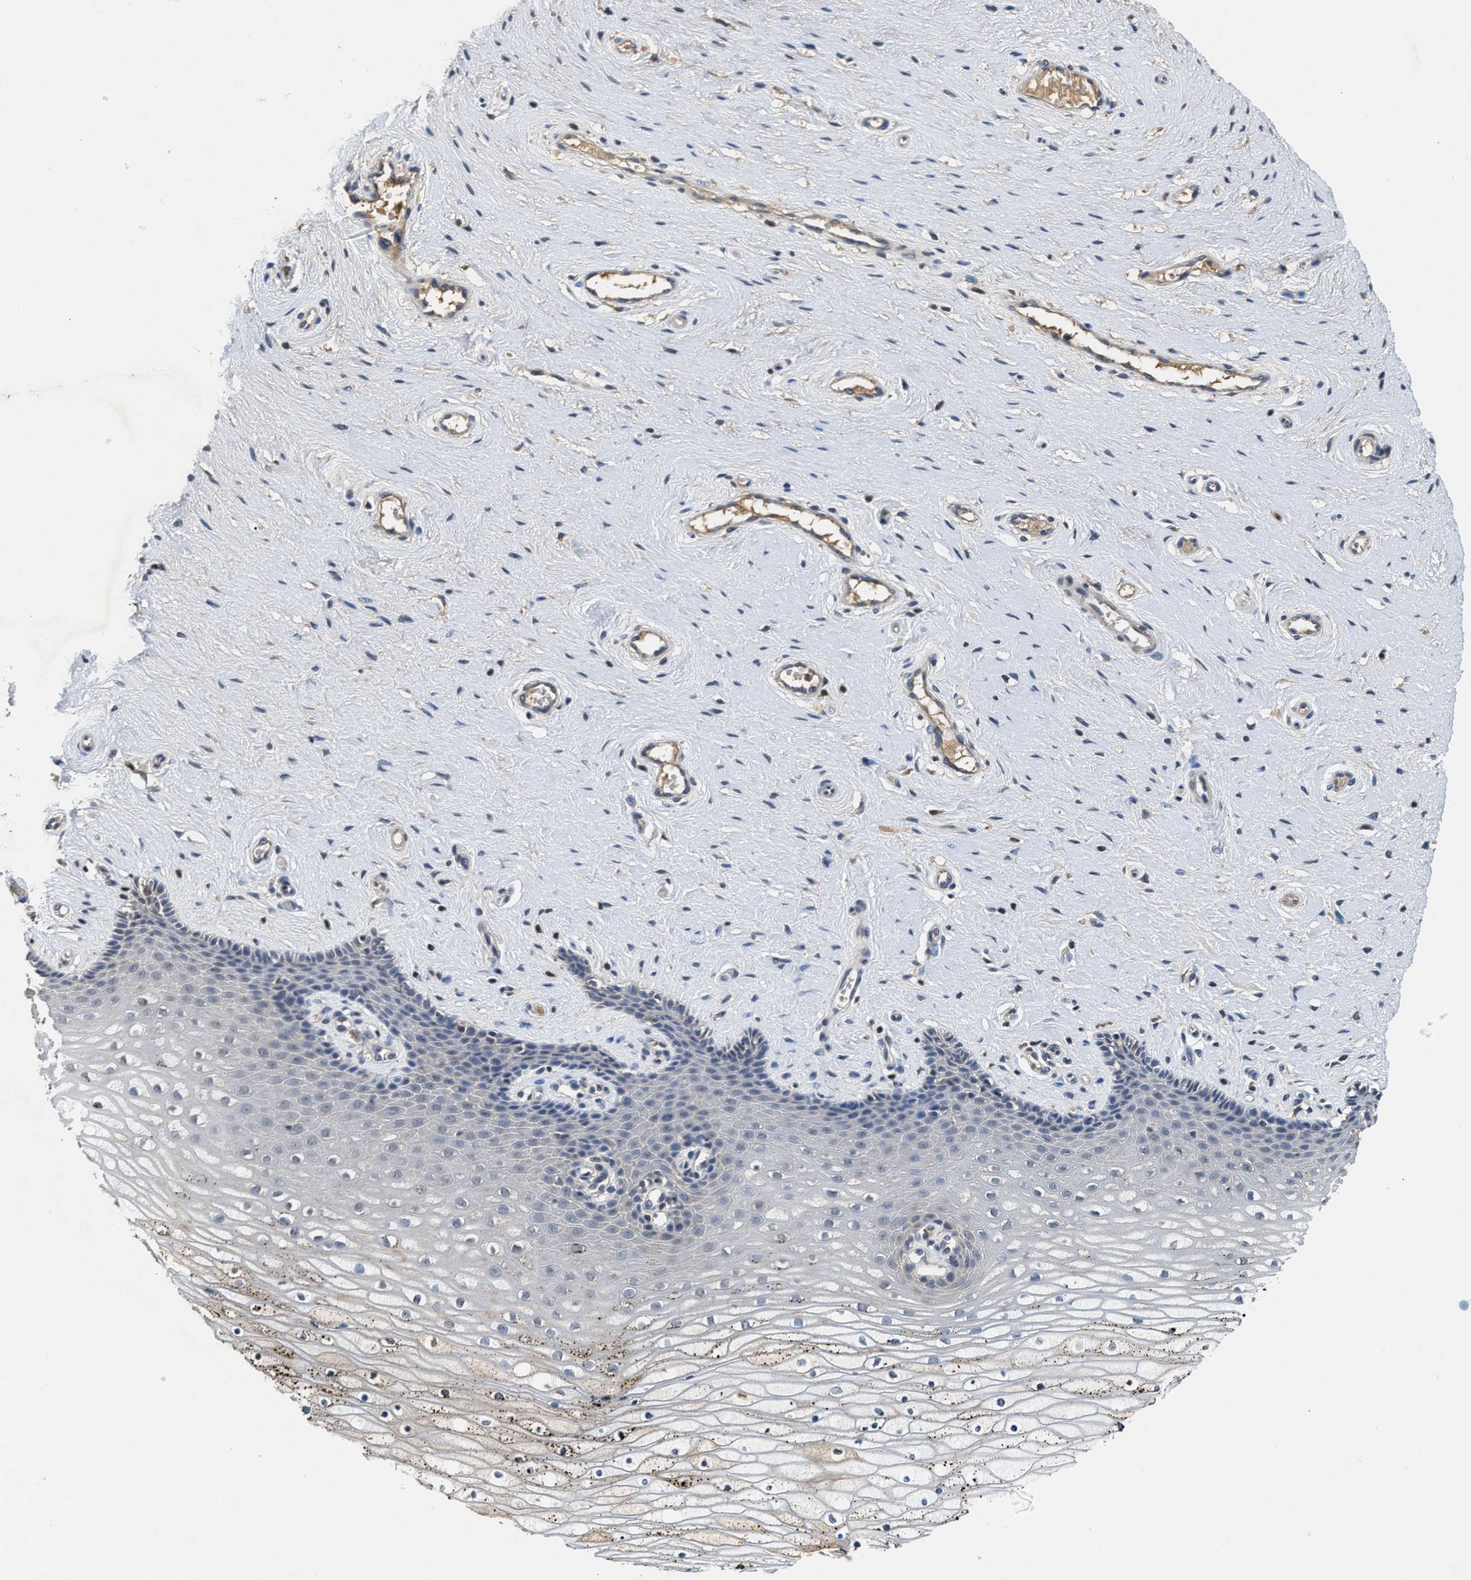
{"staining": {"intensity": "negative", "quantity": "none", "location": "none"}, "tissue": "cervix", "cell_type": "Squamous epithelial cells", "image_type": "normal", "snomed": [{"axis": "morphology", "description": "Normal tissue, NOS"}, {"axis": "topography", "description": "Cervix"}], "caption": "DAB immunohistochemical staining of benign human cervix exhibits no significant positivity in squamous epithelial cells. The staining was performed using DAB to visualize the protein expression in brown, while the nuclei were stained in blue with hematoxylin (Magnification: 20x).", "gene": "INHA", "patient": {"sex": "female", "age": 39}}